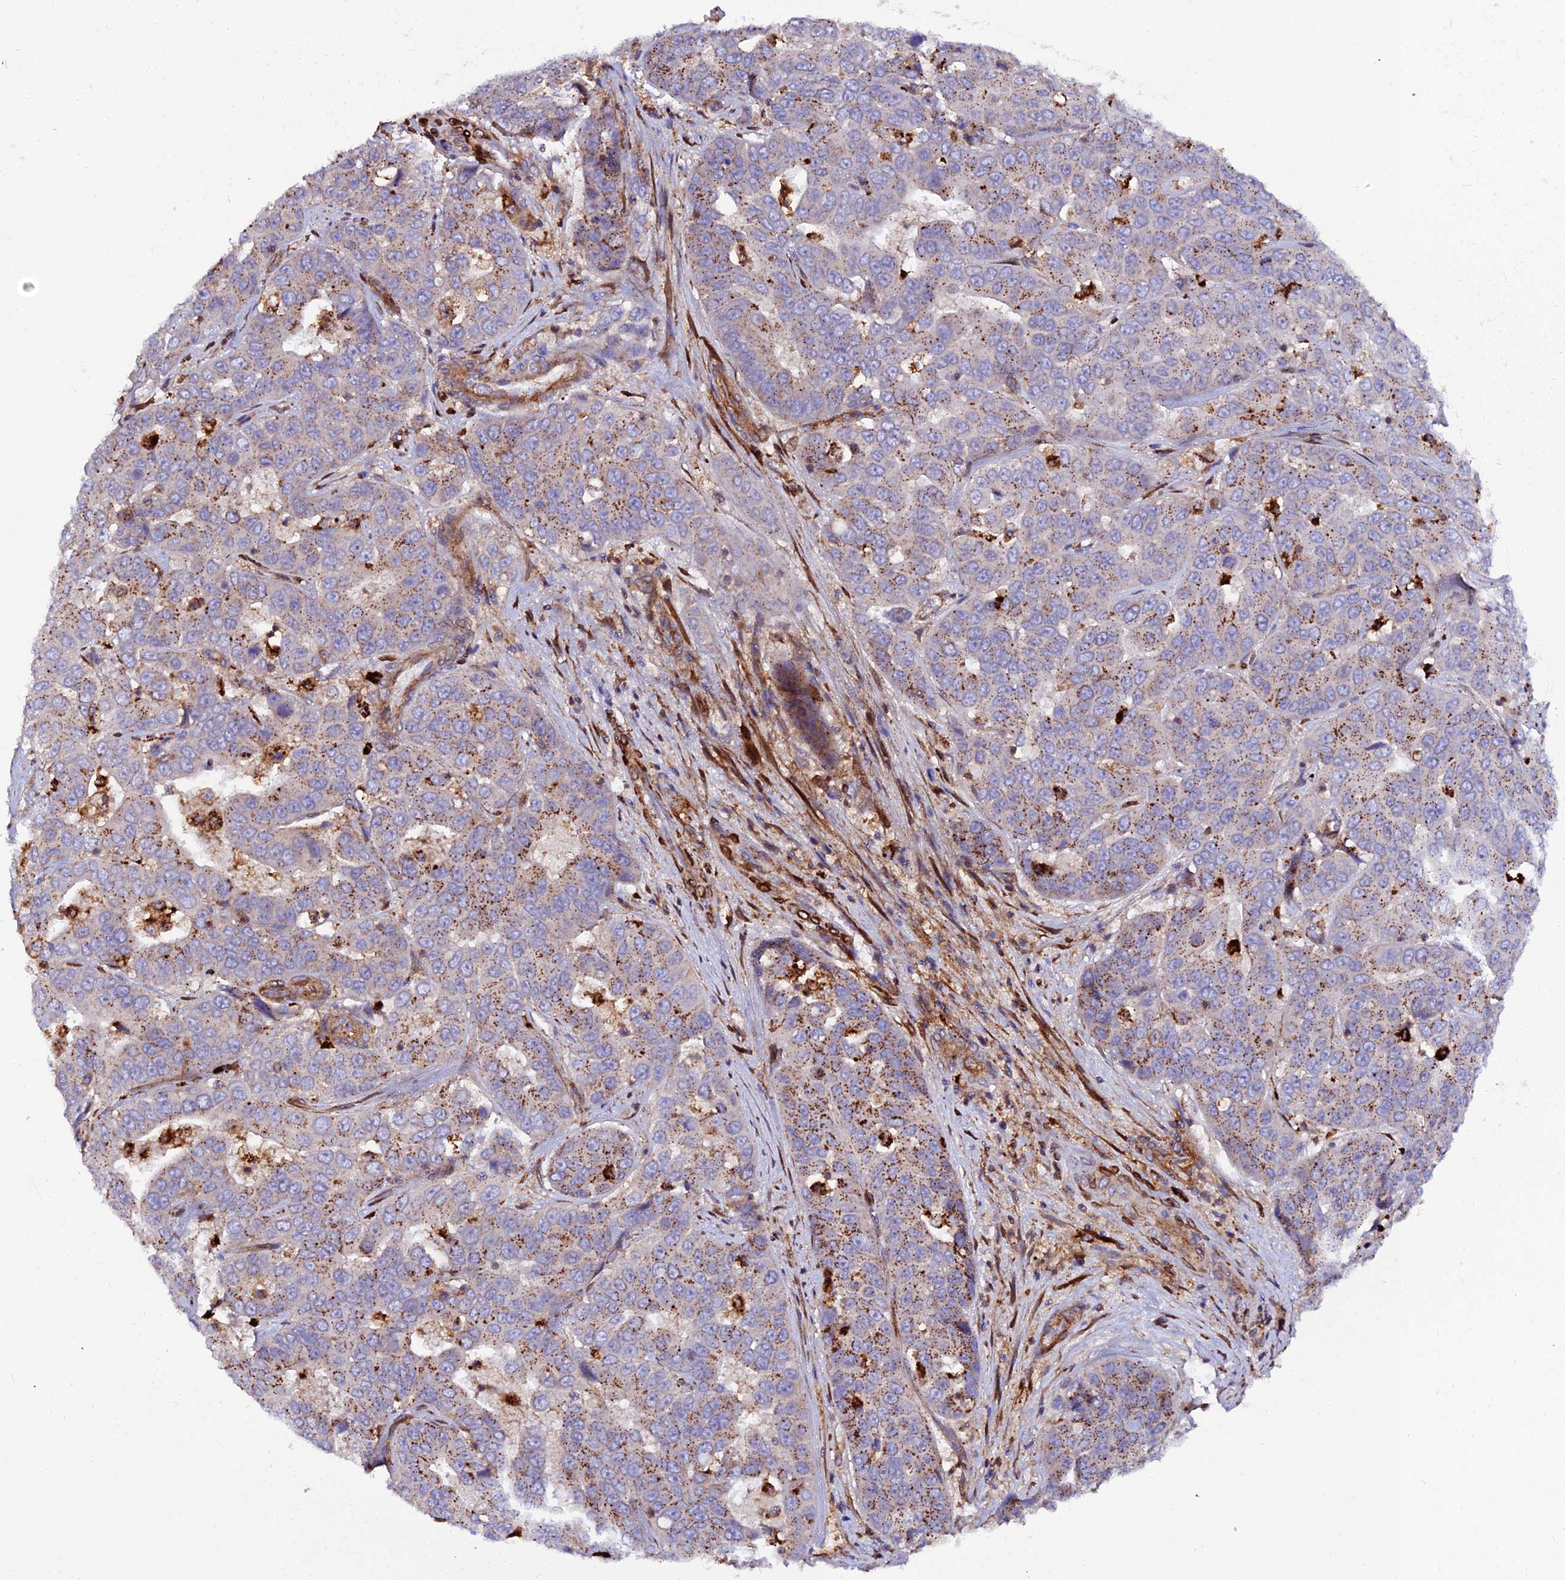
{"staining": {"intensity": "moderate", "quantity": "25%-75%", "location": "cytoplasmic/membranous"}, "tissue": "liver cancer", "cell_type": "Tumor cells", "image_type": "cancer", "snomed": [{"axis": "morphology", "description": "Cholangiocarcinoma"}, {"axis": "topography", "description": "Liver"}], "caption": "A high-resolution micrograph shows IHC staining of liver cancer, which shows moderate cytoplasmic/membranous expression in about 25%-75% of tumor cells.", "gene": "TRPV2", "patient": {"sex": "female", "age": 52}}